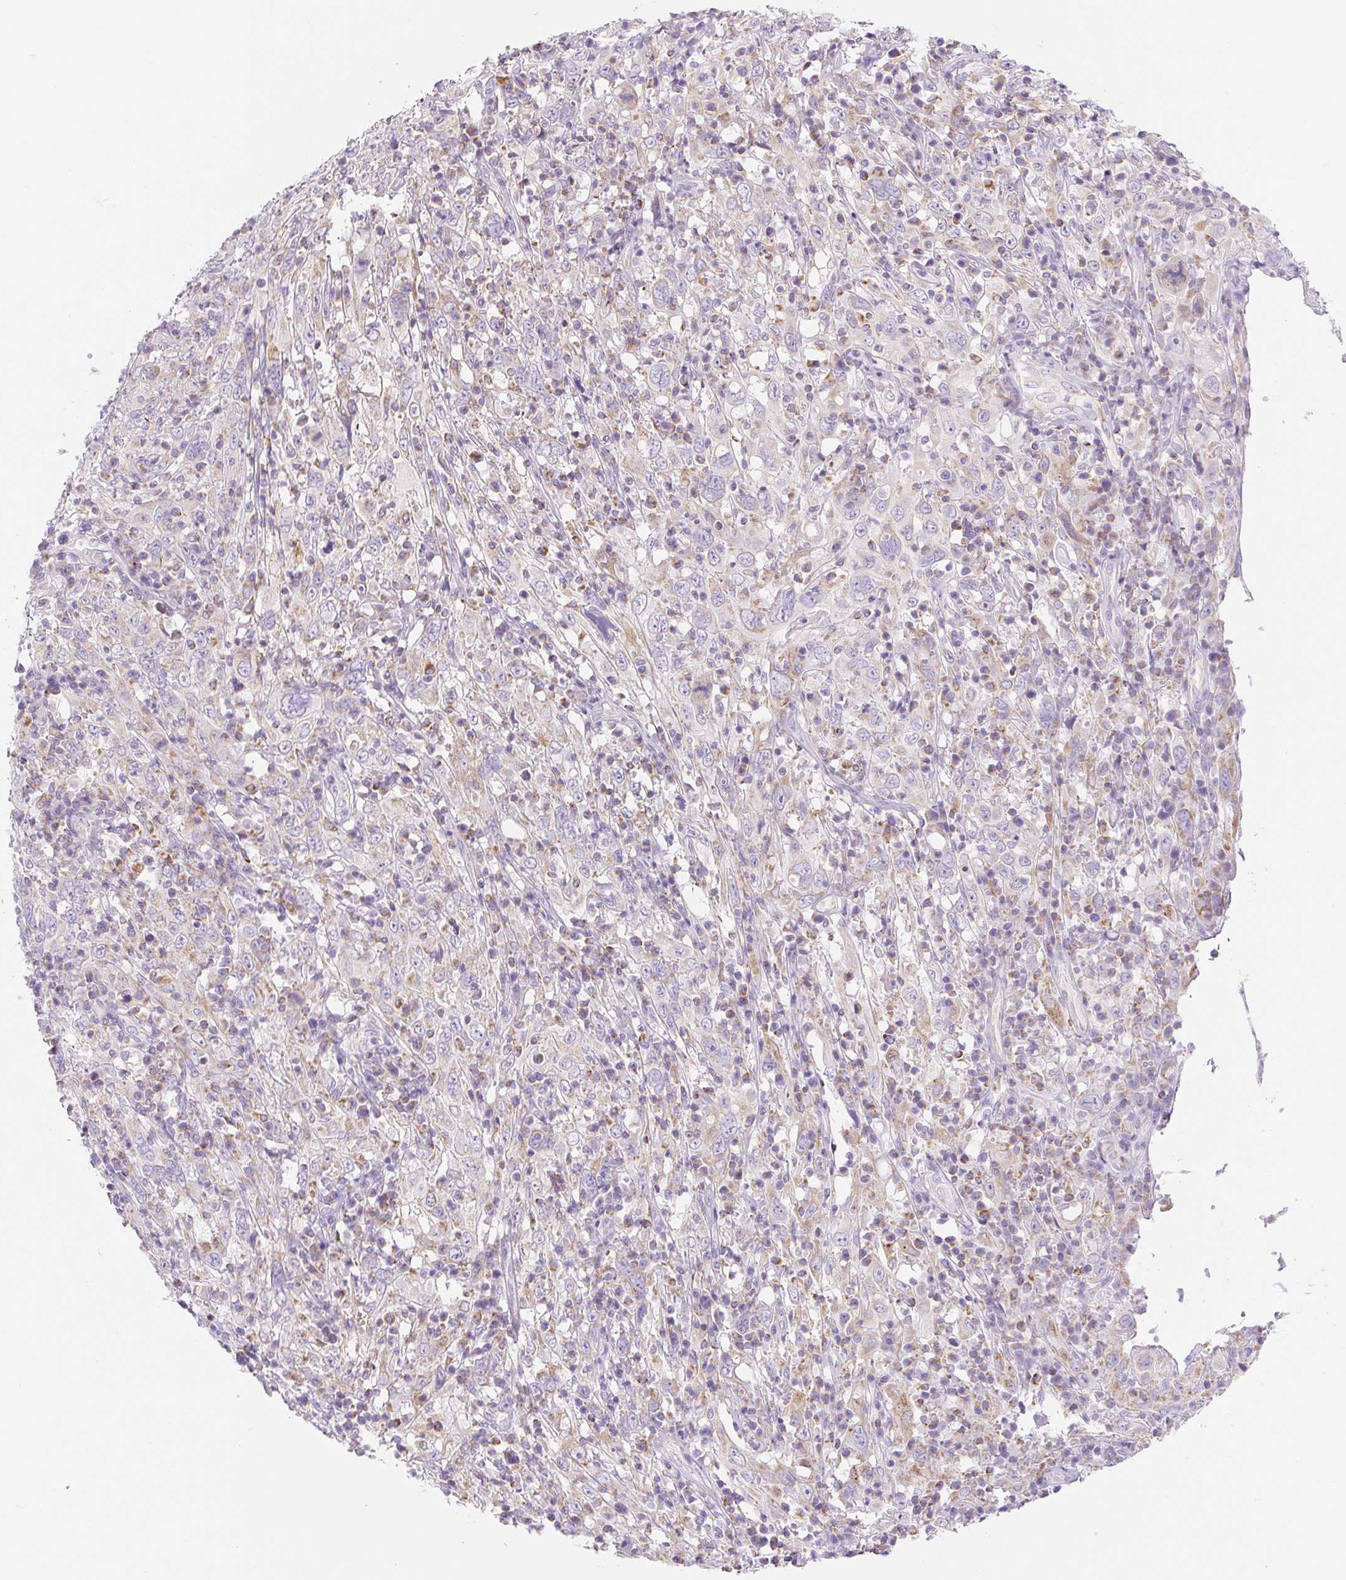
{"staining": {"intensity": "moderate", "quantity": "<25%", "location": "cytoplasmic/membranous"}, "tissue": "cervical cancer", "cell_type": "Tumor cells", "image_type": "cancer", "snomed": [{"axis": "morphology", "description": "Squamous cell carcinoma, NOS"}, {"axis": "topography", "description": "Cervix"}], "caption": "Squamous cell carcinoma (cervical) stained with a brown dye shows moderate cytoplasmic/membranous positive expression in approximately <25% of tumor cells.", "gene": "FOCAD", "patient": {"sex": "female", "age": 46}}